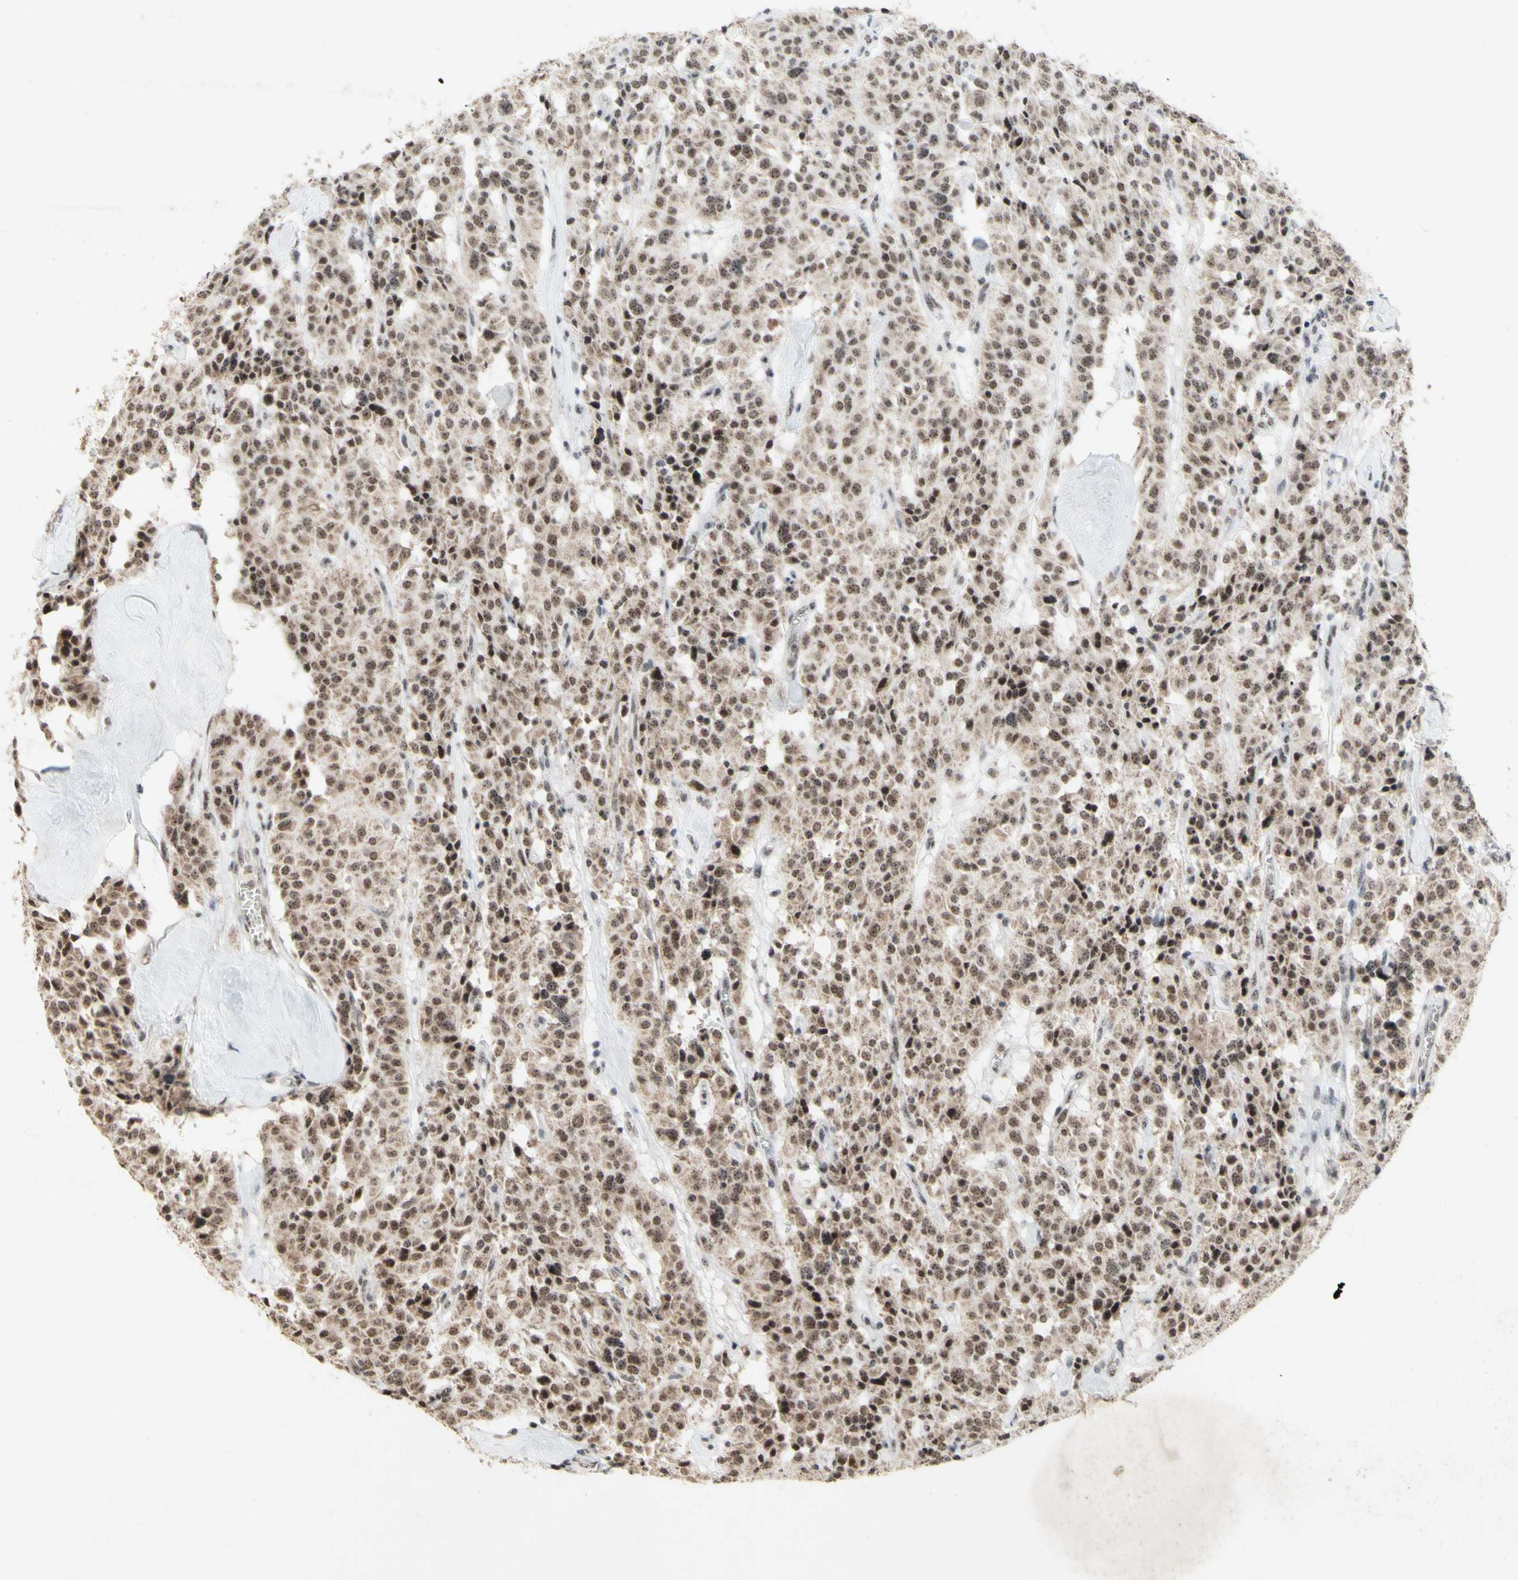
{"staining": {"intensity": "moderate", "quantity": "25%-75%", "location": "cytoplasmic/membranous,nuclear"}, "tissue": "carcinoid", "cell_type": "Tumor cells", "image_type": "cancer", "snomed": [{"axis": "morphology", "description": "Carcinoid, malignant, NOS"}, {"axis": "topography", "description": "Lung"}], "caption": "IHC (DAB (3,3'-diaminobenzidine)) staining of human malignant carcinoid displays moderate cytoplasmic/membranous and nuclear protein positivity in approximately 25%-75% of tumor cells.", "gene": "CENPB", "patient": {"sex": "male", "age": 30}}